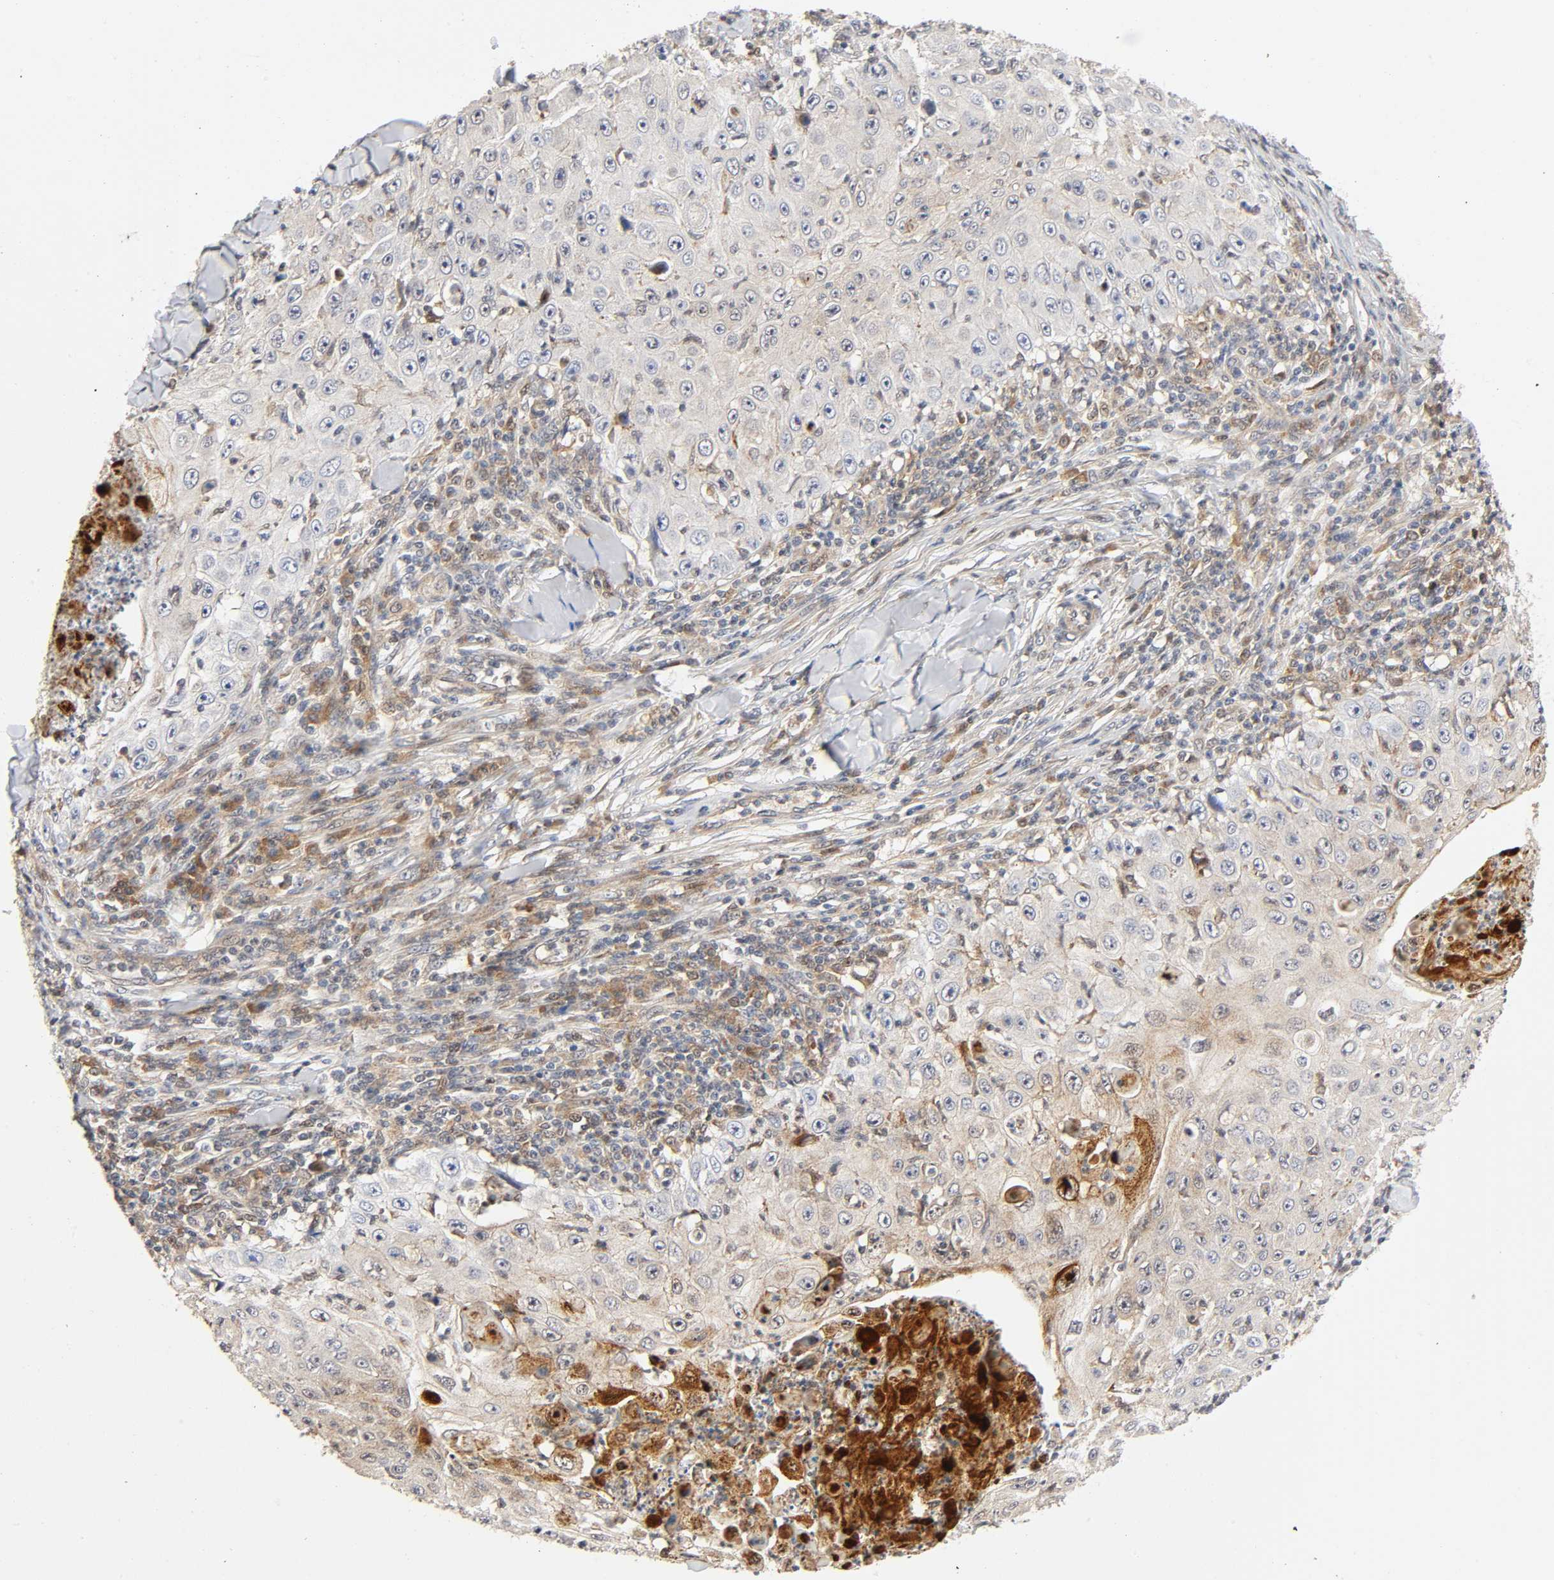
{"staining": {"intensity": "weak", "quantity": "<25%", "location": "cytoplasmic/membranous"}, "tissue": "skin cancer", "cell_type": "Tumor cells", "image_type": "cancer", "snomed": [{"axis": "morphology", "description": "Squamous cell carcinoma, NOS"}, {"axis": "topography", "description": "Skin"}], "caption": "The micrograph shows no staining of tumor cells in skin cancer (squamous cell carcinoma).", "gene": "CASP9", "patient": {"sex": "male", "age": 86}}